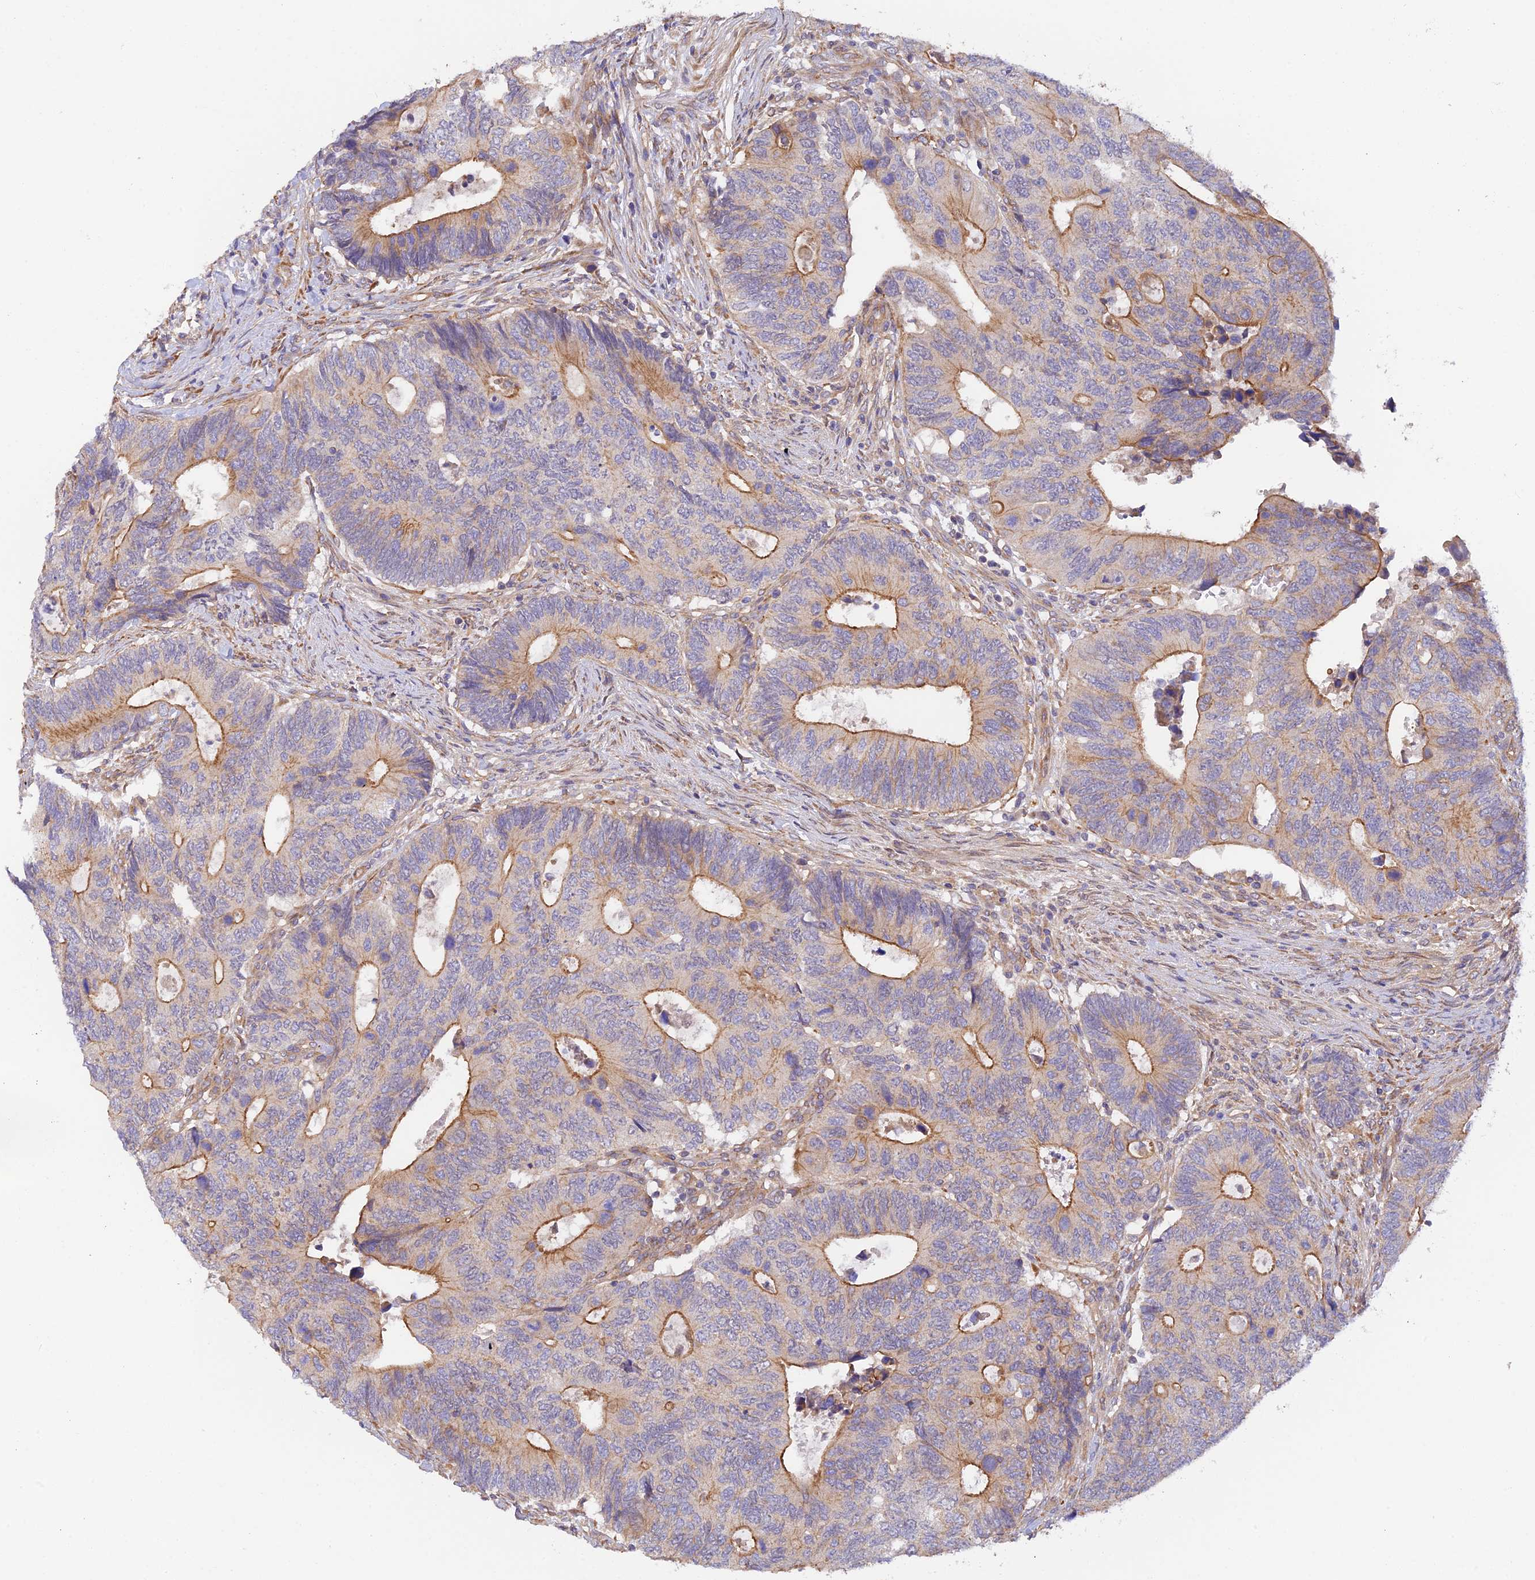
{"staining": {"intensity": "moderate", "quantity": "25%-75%", "location": "cytoplasmic/membranous"}, "tissue": "colorectal cancer", "cell_type": "Tumor cells", "image_type": "cancer", "snomed": [{"axis": "morphology", "description": "Adenocarcinoma, NOS"}, {"axis": "topography", "description": "Colon"}], "caption": "This photomicrograph reveals colorectal adenocarcinoma stained with immunohistochemistry to label a protein in brown. The cytoplasmic/membranous of tumor cells show moderate positivity for the protein. Nuclei are counter-stained blue.", "gene": "MYO9A", "patient": {"sex": "male", "age": 87}}